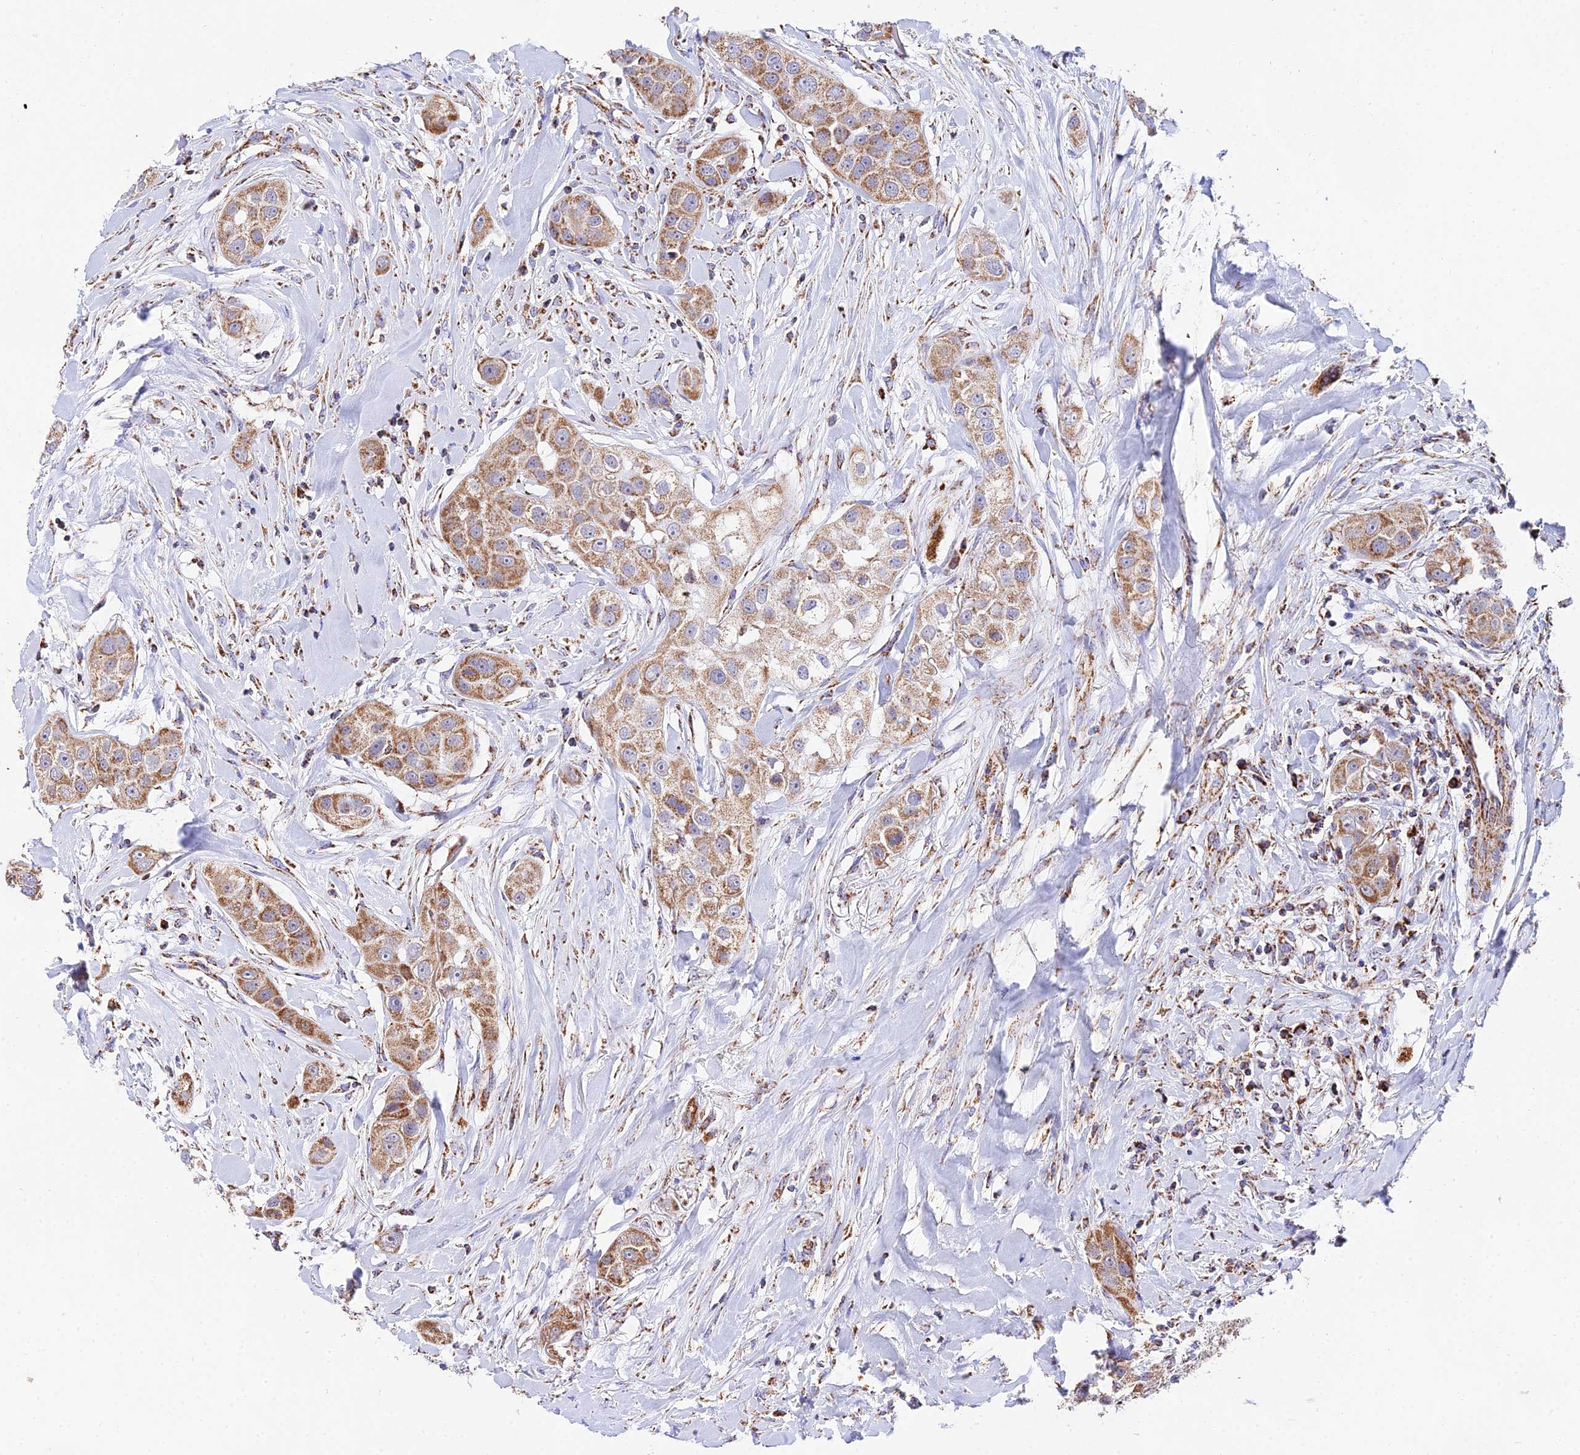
{"staining": {"intensity": "moderate", "quantity": ">75%", "location": "cytoplasmic/membranous"}, "tissue": "head and neck cancer", "cell_type": "Tumor cells", "image_type": "cancer", "snomed": [{"axis": "morphology", "description": "Normal tissue, NOS"}, {"axis": "morphology", "description": "Squamous cell carcinoma, NOS"}, {"axis": "topography", "description": "Skeletal muscle"}, {"axis": "topography", "description": "Head-Neck"}], "caption": "An image of head and neck cancer stained for a protein displays moderate cytoplasmic/membranous brown staining in tumor cells.", "gene": "ATP5PD", "patient": {"sex": "male", "age": 51}}